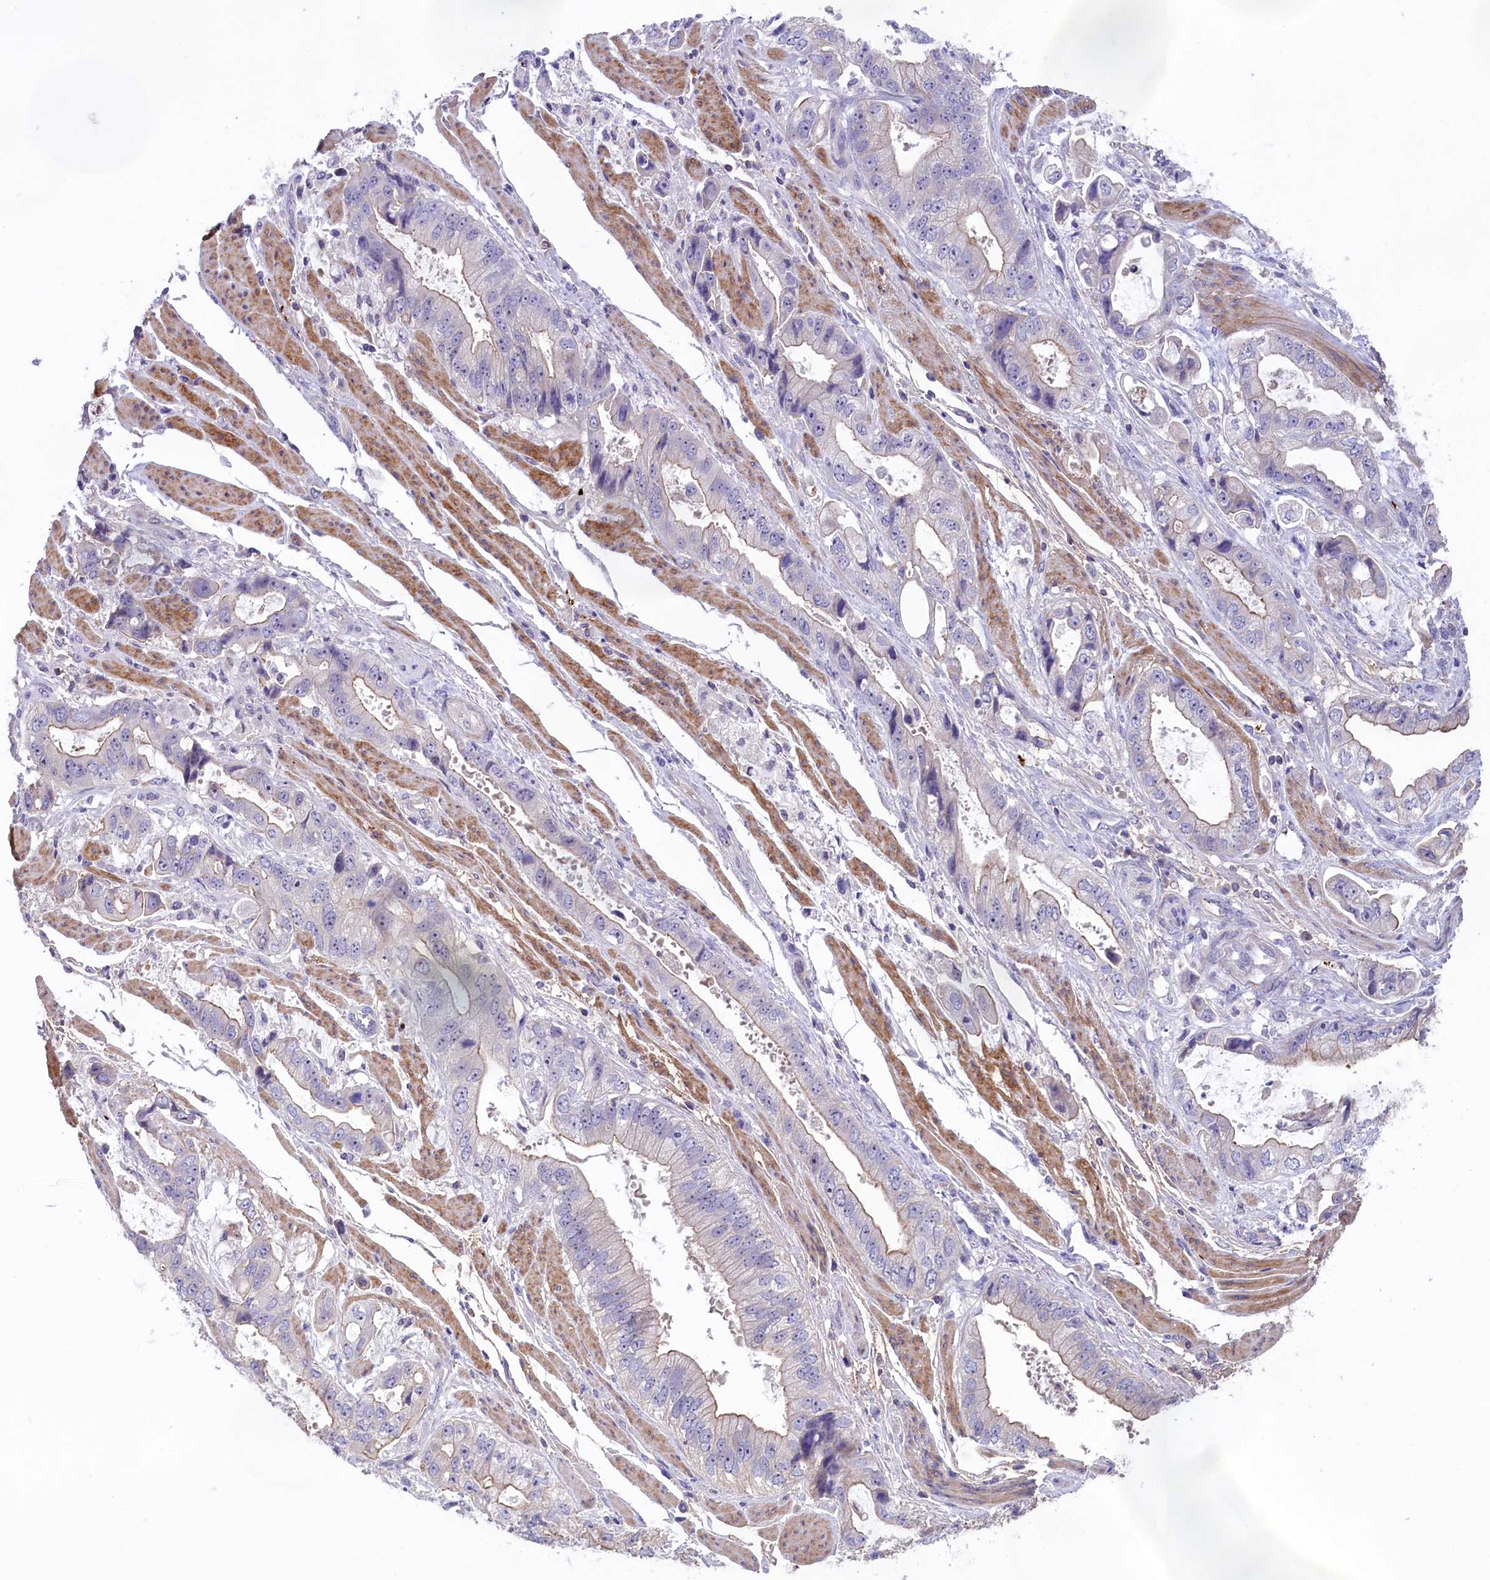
{"staining": {"intensity": "weak", "quantity": "<25%", "location": "cytoplasmic/membranous"}, "tissue": "stomach cancer", "cell_type": "Tumor cells", "image_type": "cancer", "snomed": [{"axis": "morphology", "description": "Adenocarcinoma, NOS"}, {"axis": "topography", "description": "Stomach"}], "caption": "A histopathology image of stomach cancer (adenocarcinoma) stained for a protein shows no brown staining in tumor cells.", "gene": "HEATR3", "patient": {"sex": "male", "age": 62}}